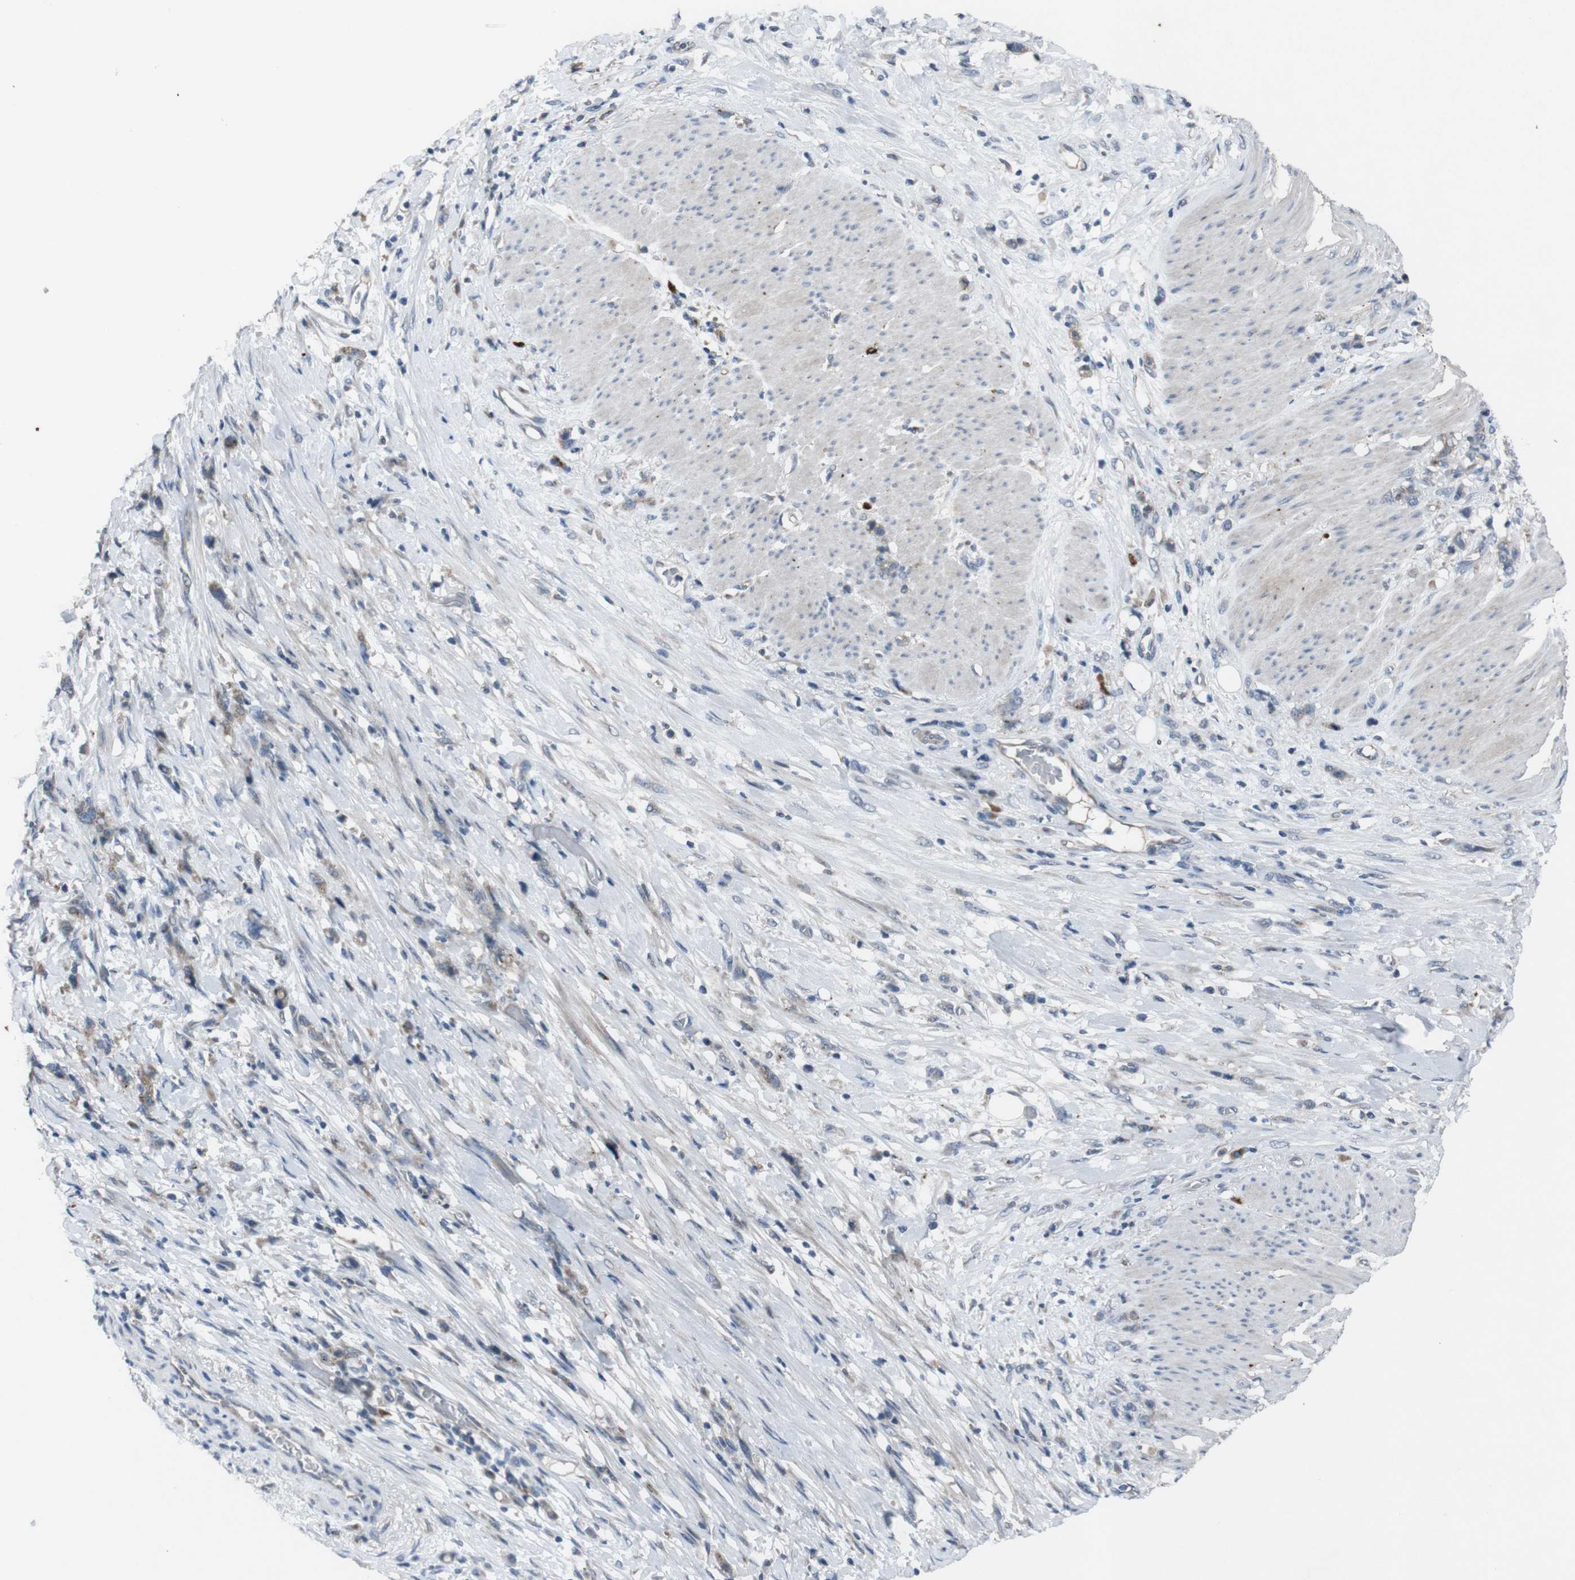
{"staining": {"intensity": "weak", "quantity": ">75%", "location": "cytoplasmic/membranous"}, "tissue": "stomach cancer", "cell_type": "Tumor cells", "image_type": "cancer", "snomed": [{"axis": "morphology", "description": "Adenocarcinoma, NOS"}, {"axis": "topography", "description": "Stomach, lower"}], "caption": "Immunohistochemistry photomicrograph of neoplastic tissue: stomach cancer (adenocarcinoma) stained using immunohistochemistry (IHC) exhibits low levels of weak protein expression localized specifically in the cytoplasmic/membranous of tumor cells, appearing as a cytoplasmic/membranous brown color.", "gene": "EFNA5", "patient": {"sex": "male", "age": 88}}